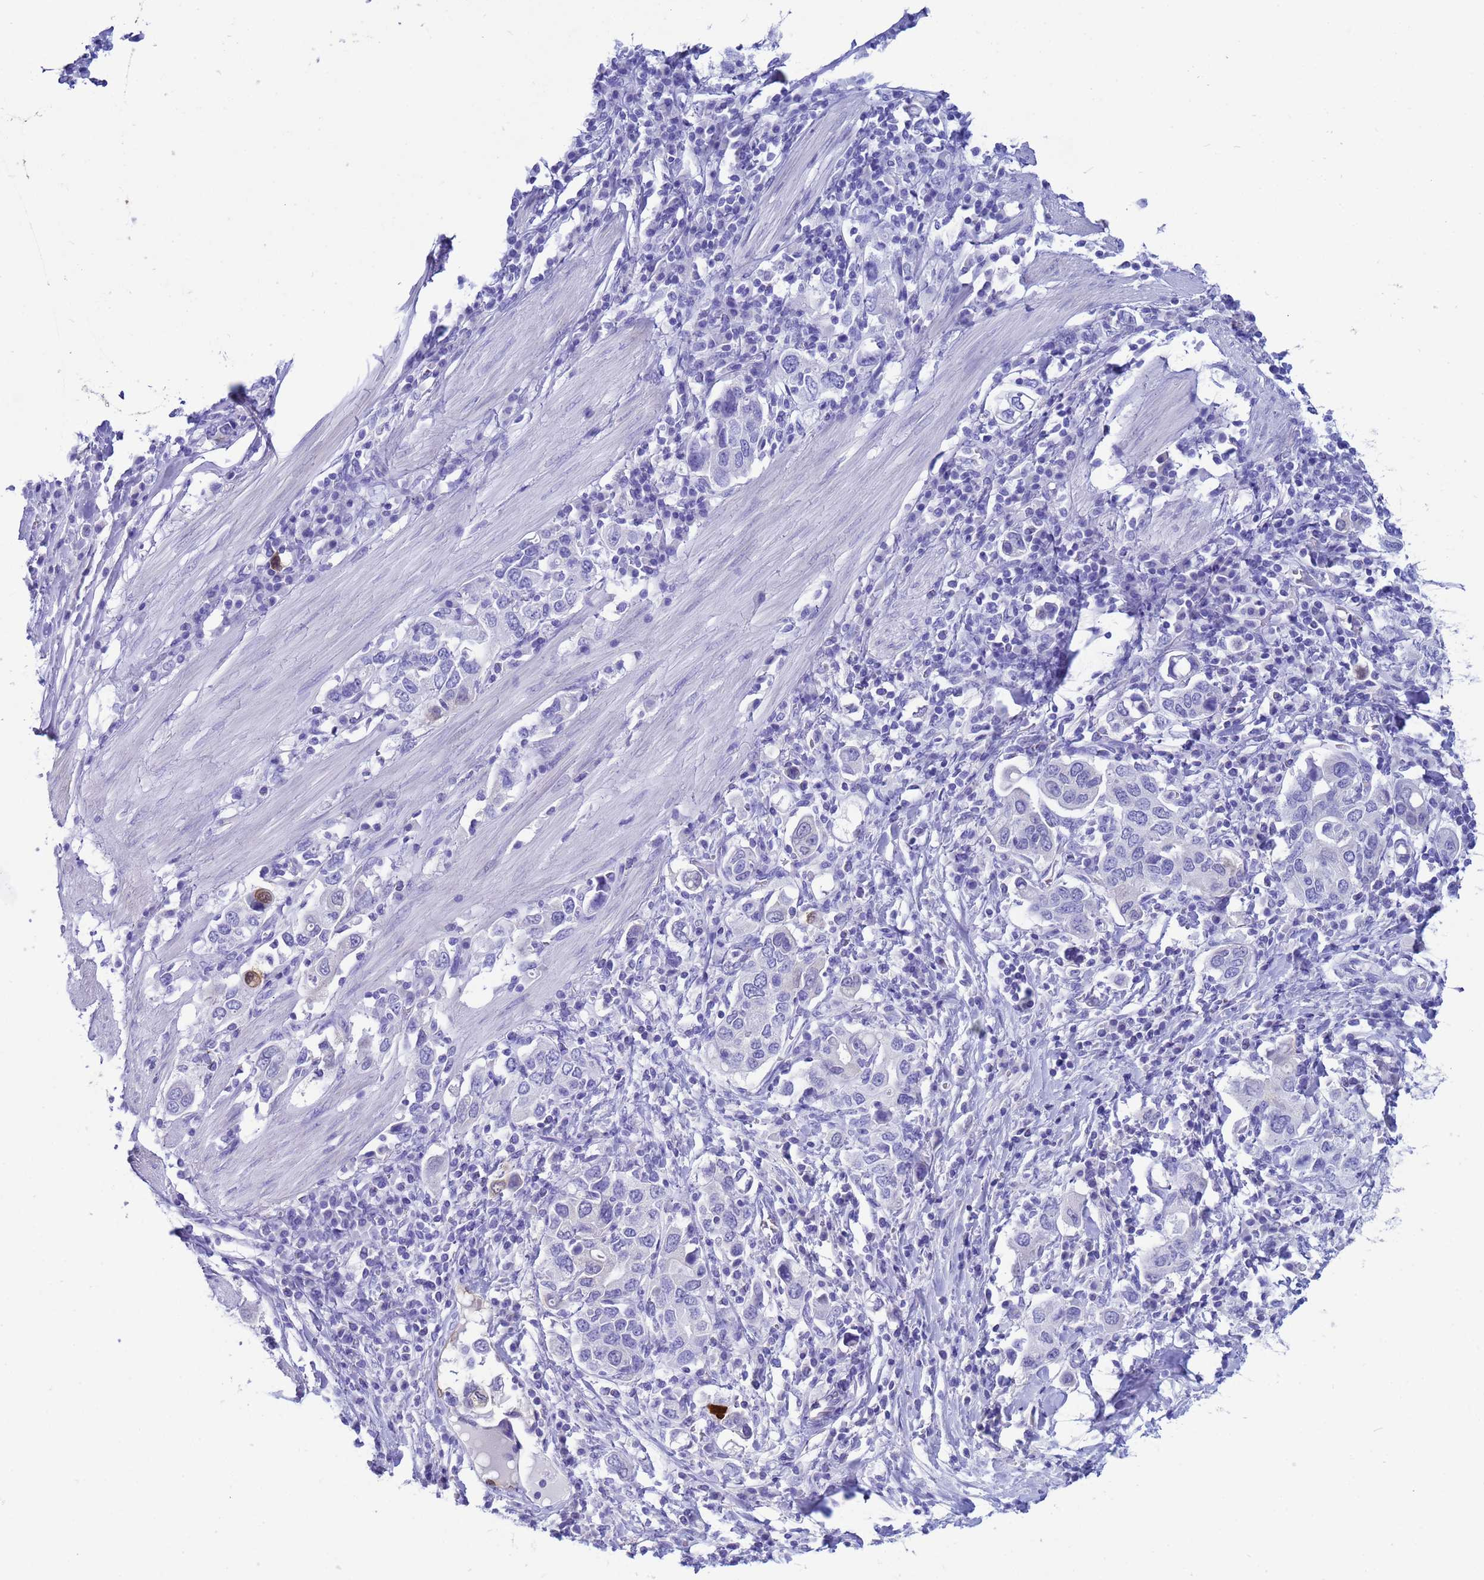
{"staining": {"intensity": "negative", "quantity": "none", "location": "none"}, "tissue": "stomach cancer", "cell_type": "Tumor cells", "image_type": "cancer", "snomed": [{"axis": "morphology", "description": "Adenocarcinoma, NOS"}, {"axis": "topography", "description": "Stomach, upper"}], "caption": "A micrograph of human stomach cancer is negative for staining in tumor cells.", "gene": "AKR1C2", "patient": {"sex": "male", "age": 62}}